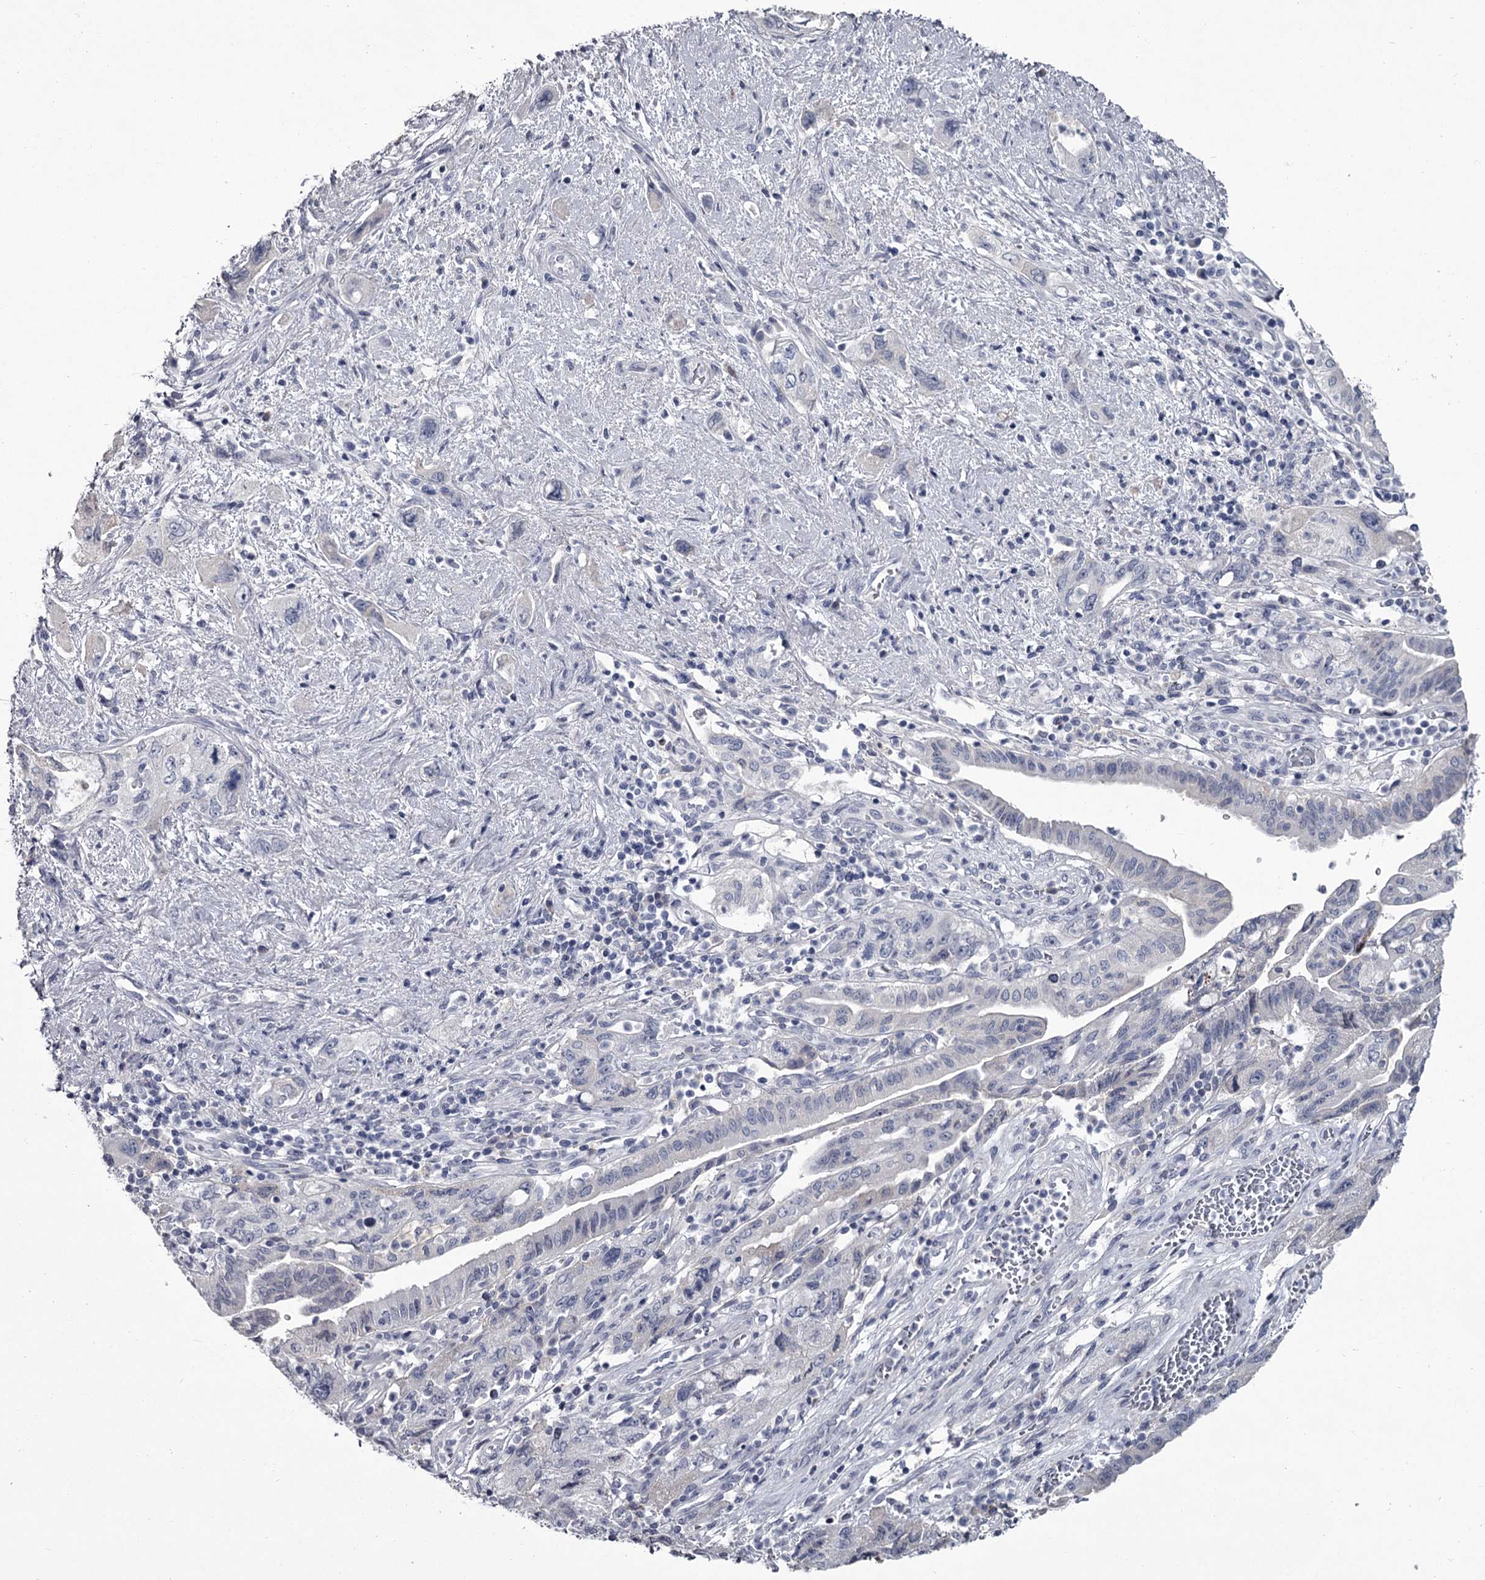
{"staining": {"intensity": "negative", "quantity": "none", "location": "none"}, "tissue": "pancreatic cancer", "cell_type": "Tumor cells", "image_type": "cancer", "snomed": [{"axis": "morphology", "description": "Adenocarcinoma, NOS"}, {"axis": "topography", "description": "Pancreas"}], "caption": "This is an immunohistochemistry histopathology image of pancreatic cancer (adenocarcinoma). There is no positivity in tumor cells.", "gene": "DAO", "patient": {"sex": "female", "age": 73}}